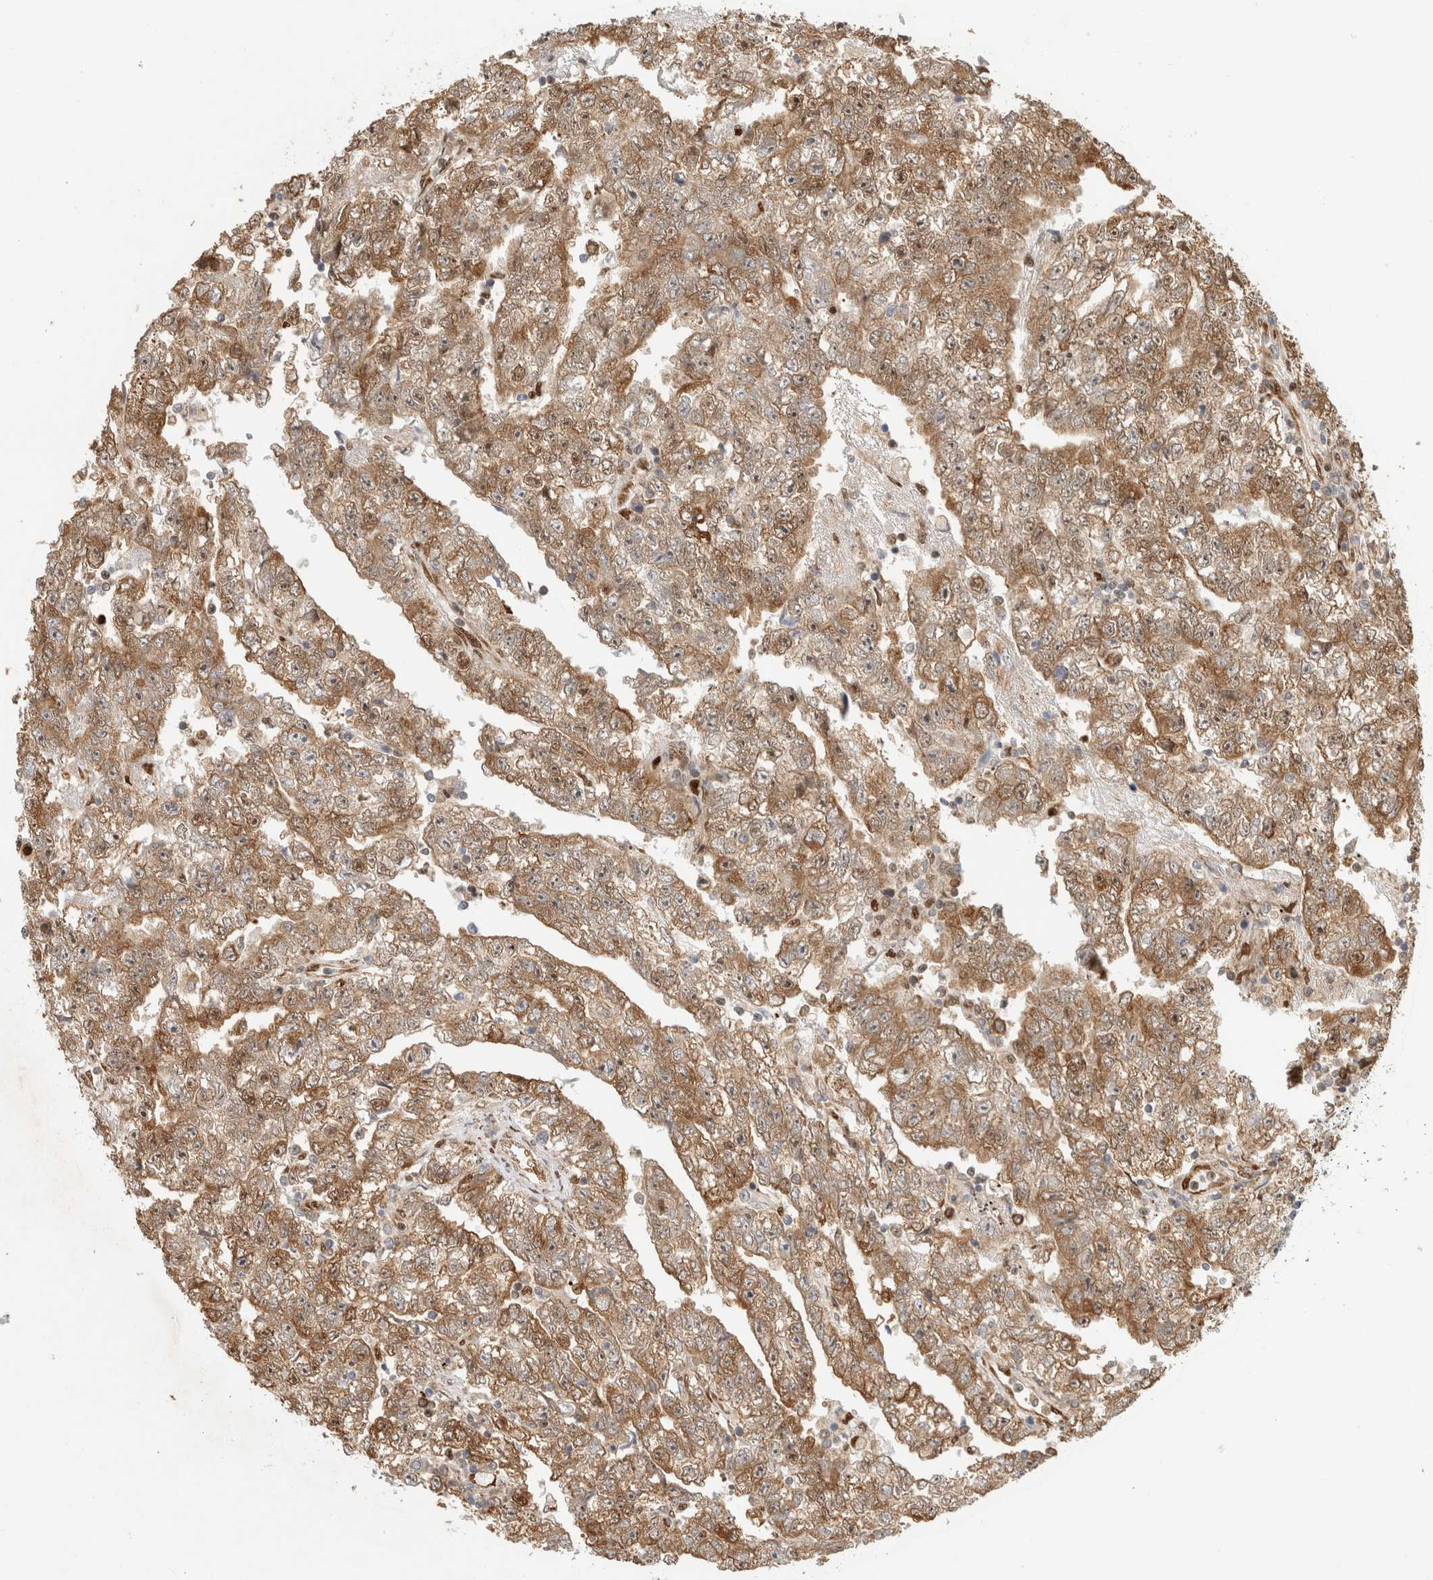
{"staining": {"intensity": "moderate", "quantity": ">75%", "location": "cytoplasmic/membranous"}, "tissue": "testis cancer", "cell_type": "Tumor cells", "image_type": "cancer", "snomed": [{"axis": "morphology", "description": "Carcinoma, Embryonal, NOS"}, {"axis": "topography", "description": "Testis"}], "caption": "A brown stain shows moderate cytoplasmic/membranous expression of a protein in testis cancer (embryonal carcinoma) tumor cells.", "gene": "TCF4", "patient": {"sex": "male", "age": 25}}